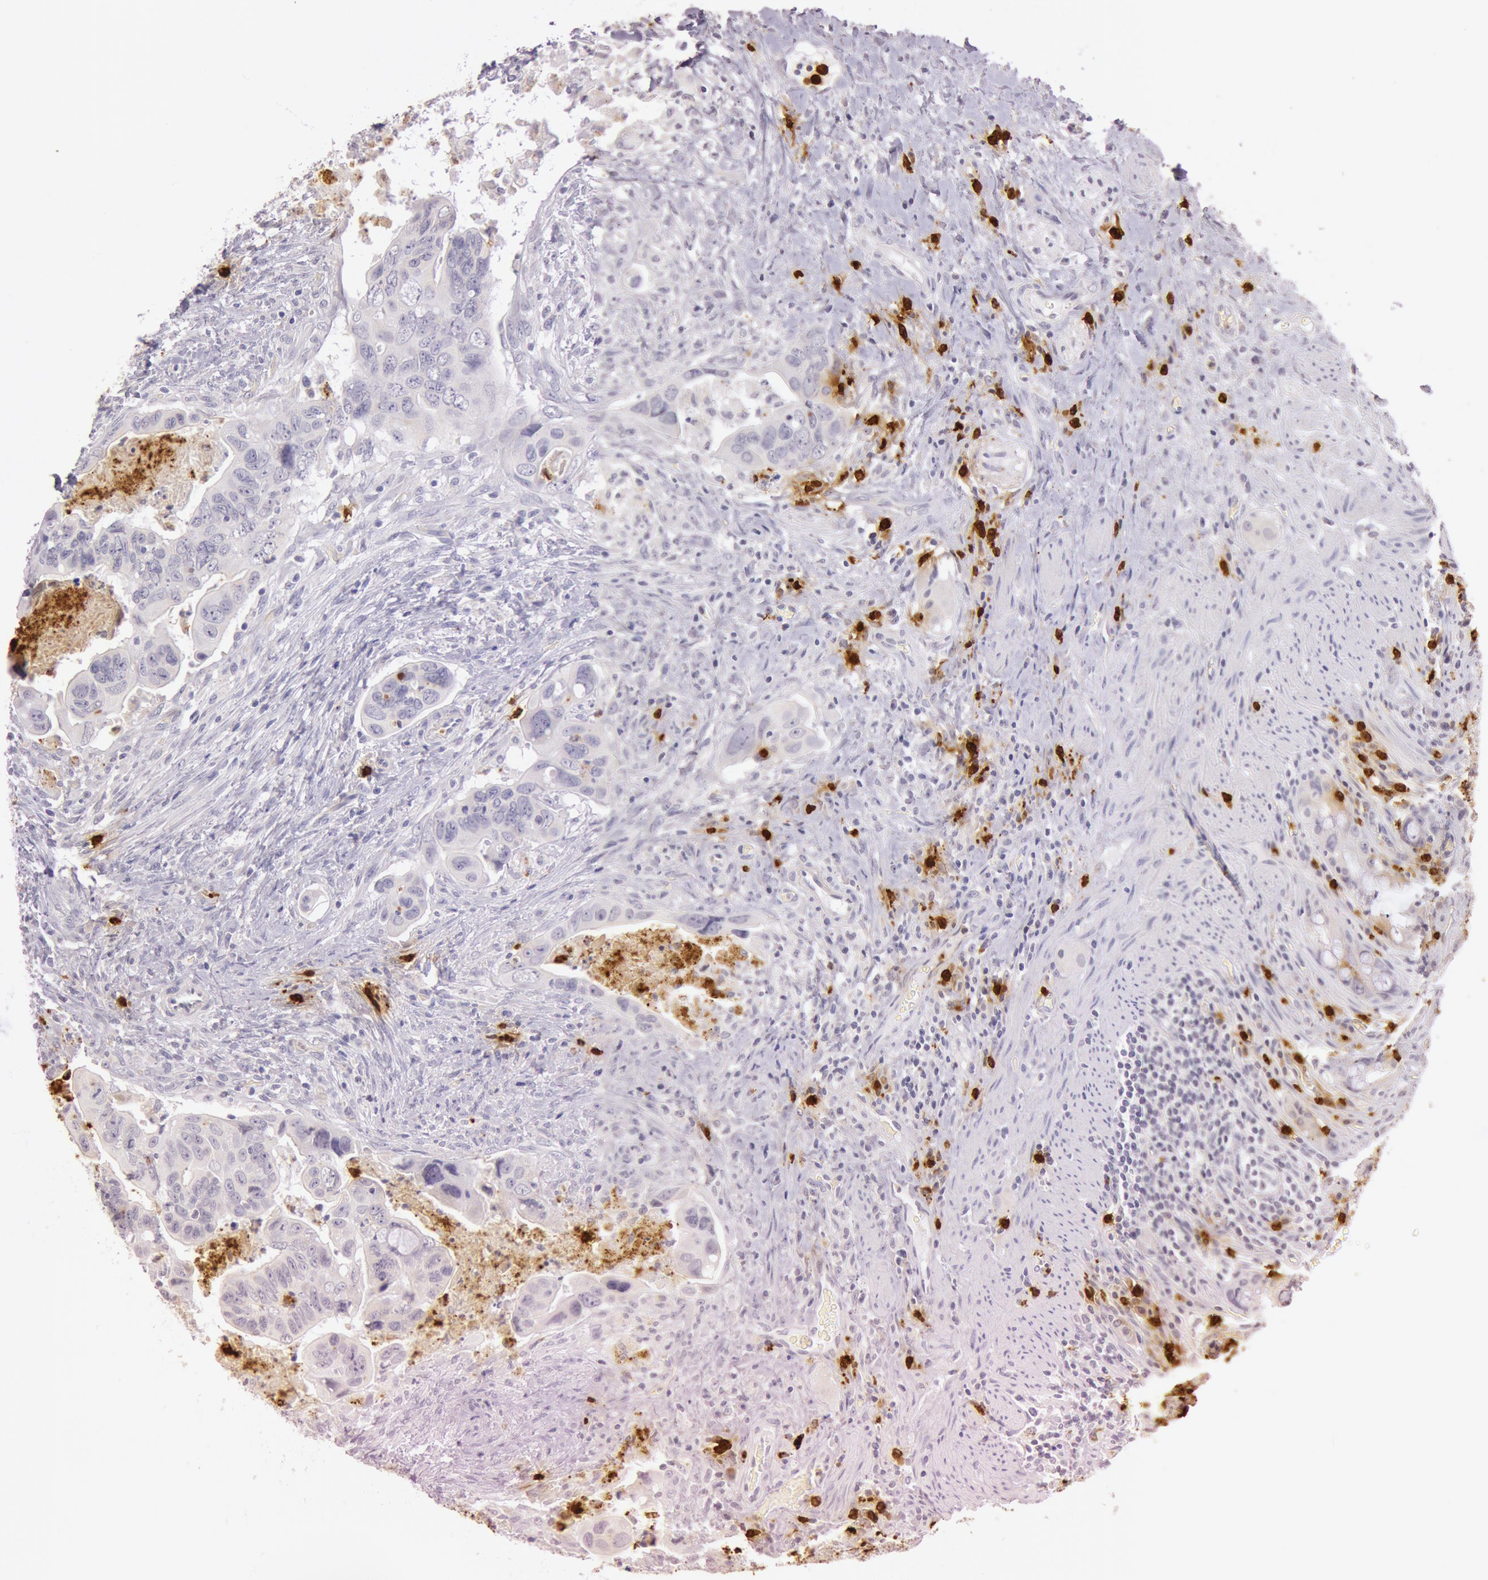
{"staining": {"intensity": "negative", "quantity": "none", "location": "none"}, "tissue": "colorectal cancer", "cell_type": "Tumor cells", "image_type": "cancer", "snomed": [{"axis": "morphology", "description": "Adenocarcinoma, NOS"}, {"axis": "topography", "description": "Rectum"}], "caption": "DAB (3,3'-diaminobenzidine) immunohistochemical staining of colorectal cancer (adenocarcinoma) exhibits no significant staining in tumor cells.", "gene": "KDM6A", "patient": {"sex": "male", "age": 53}}